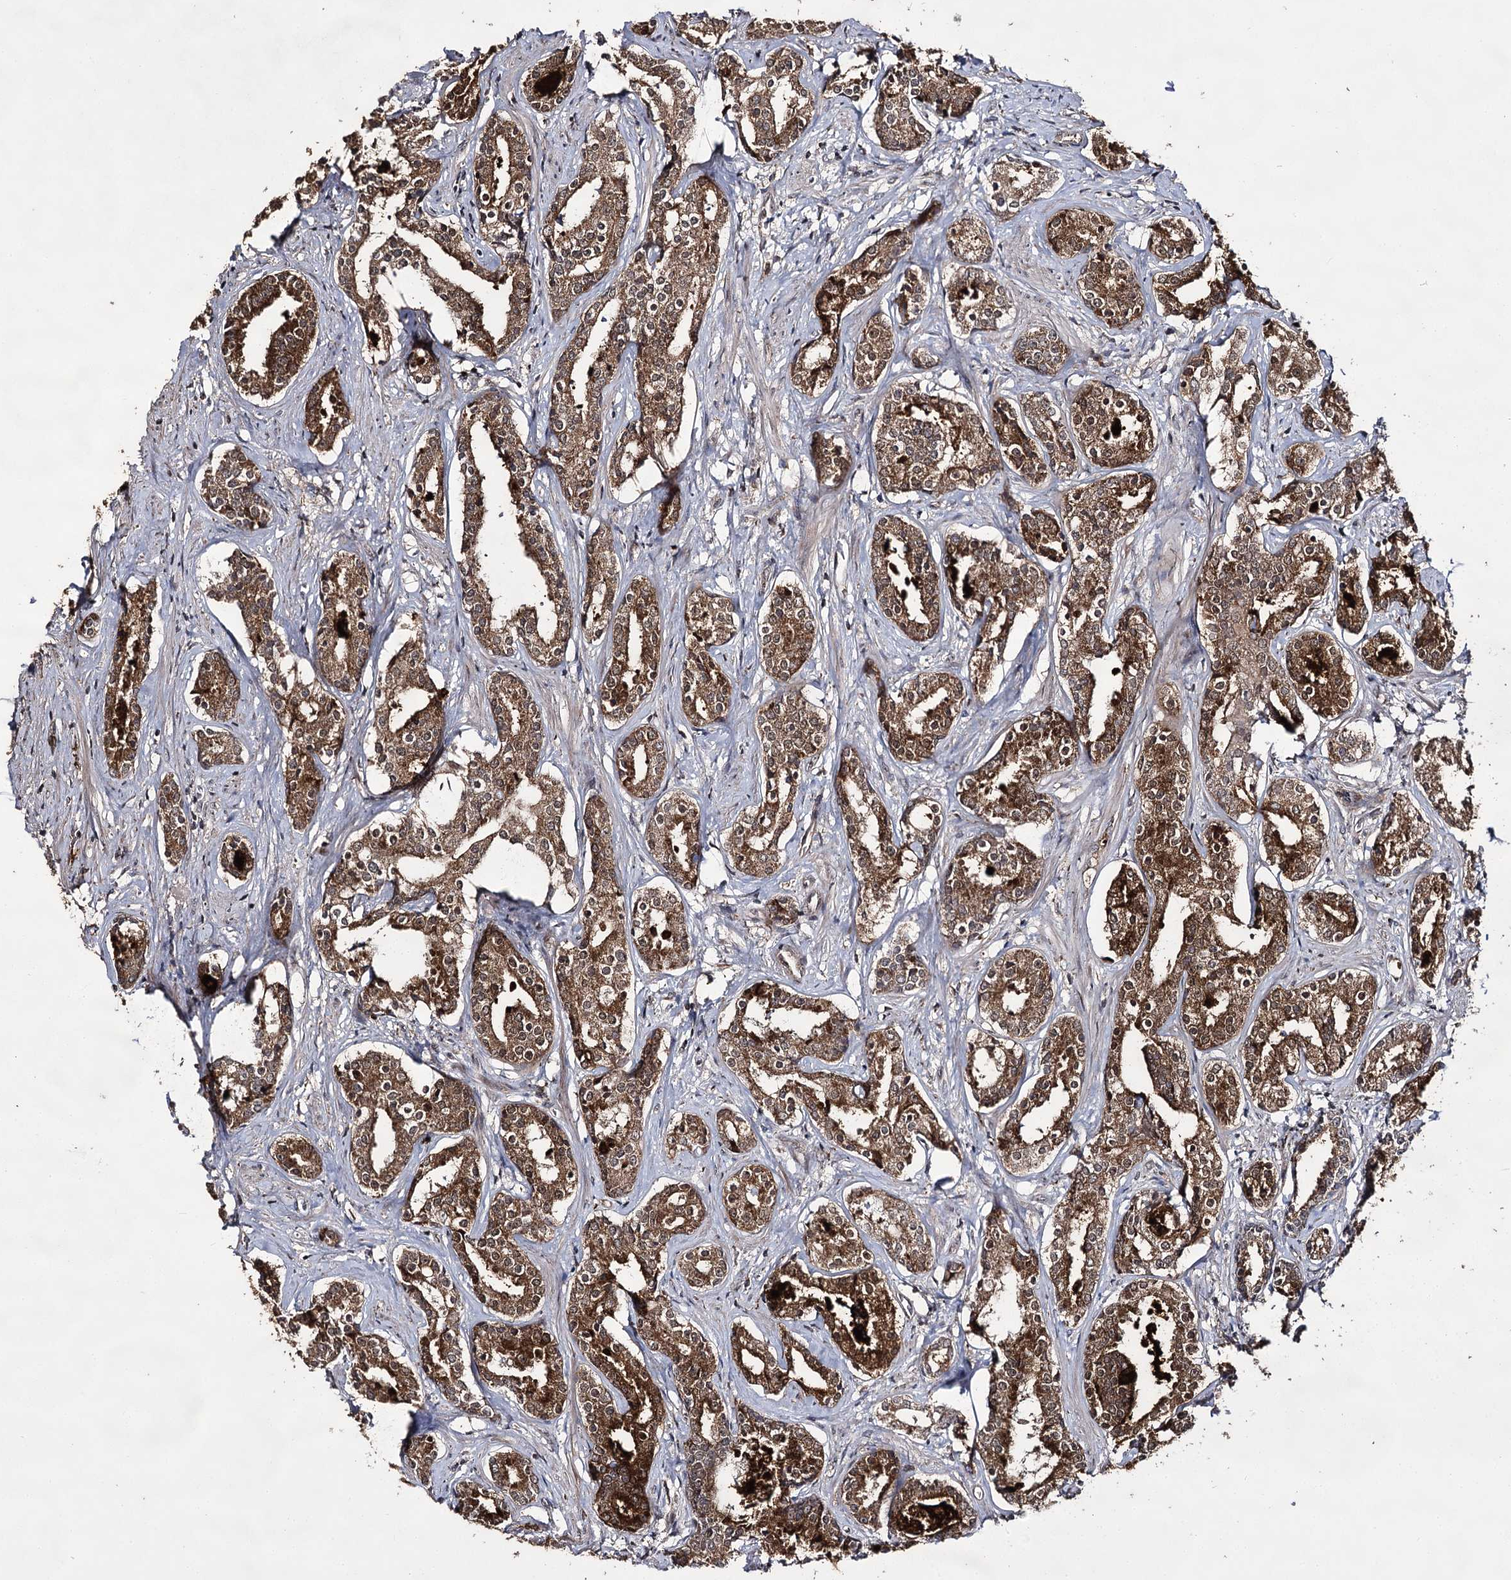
{"staining": {"intensity": "moderate", "quantity": ">75%", "location": "cytoplasmic/membranous,nuclear"}, "tissue": "prostate cancer", "cell_type": "Tumor cells", "image_type": "cancer", "snomed": [{"axis": "morphology", "description": "Adenocarcinoma, High grade"}, {"axis": "topography", "description": "Prostate"}], "caption": "An image of high-grade adenocarcinoma (prostate) stained for a protein demonstrates moderate cytoplasmic/membranous and nuclear brown staining in tumor cells.", "gene": "ACTR6", "patient": {"sex": "male", "age": 58}}